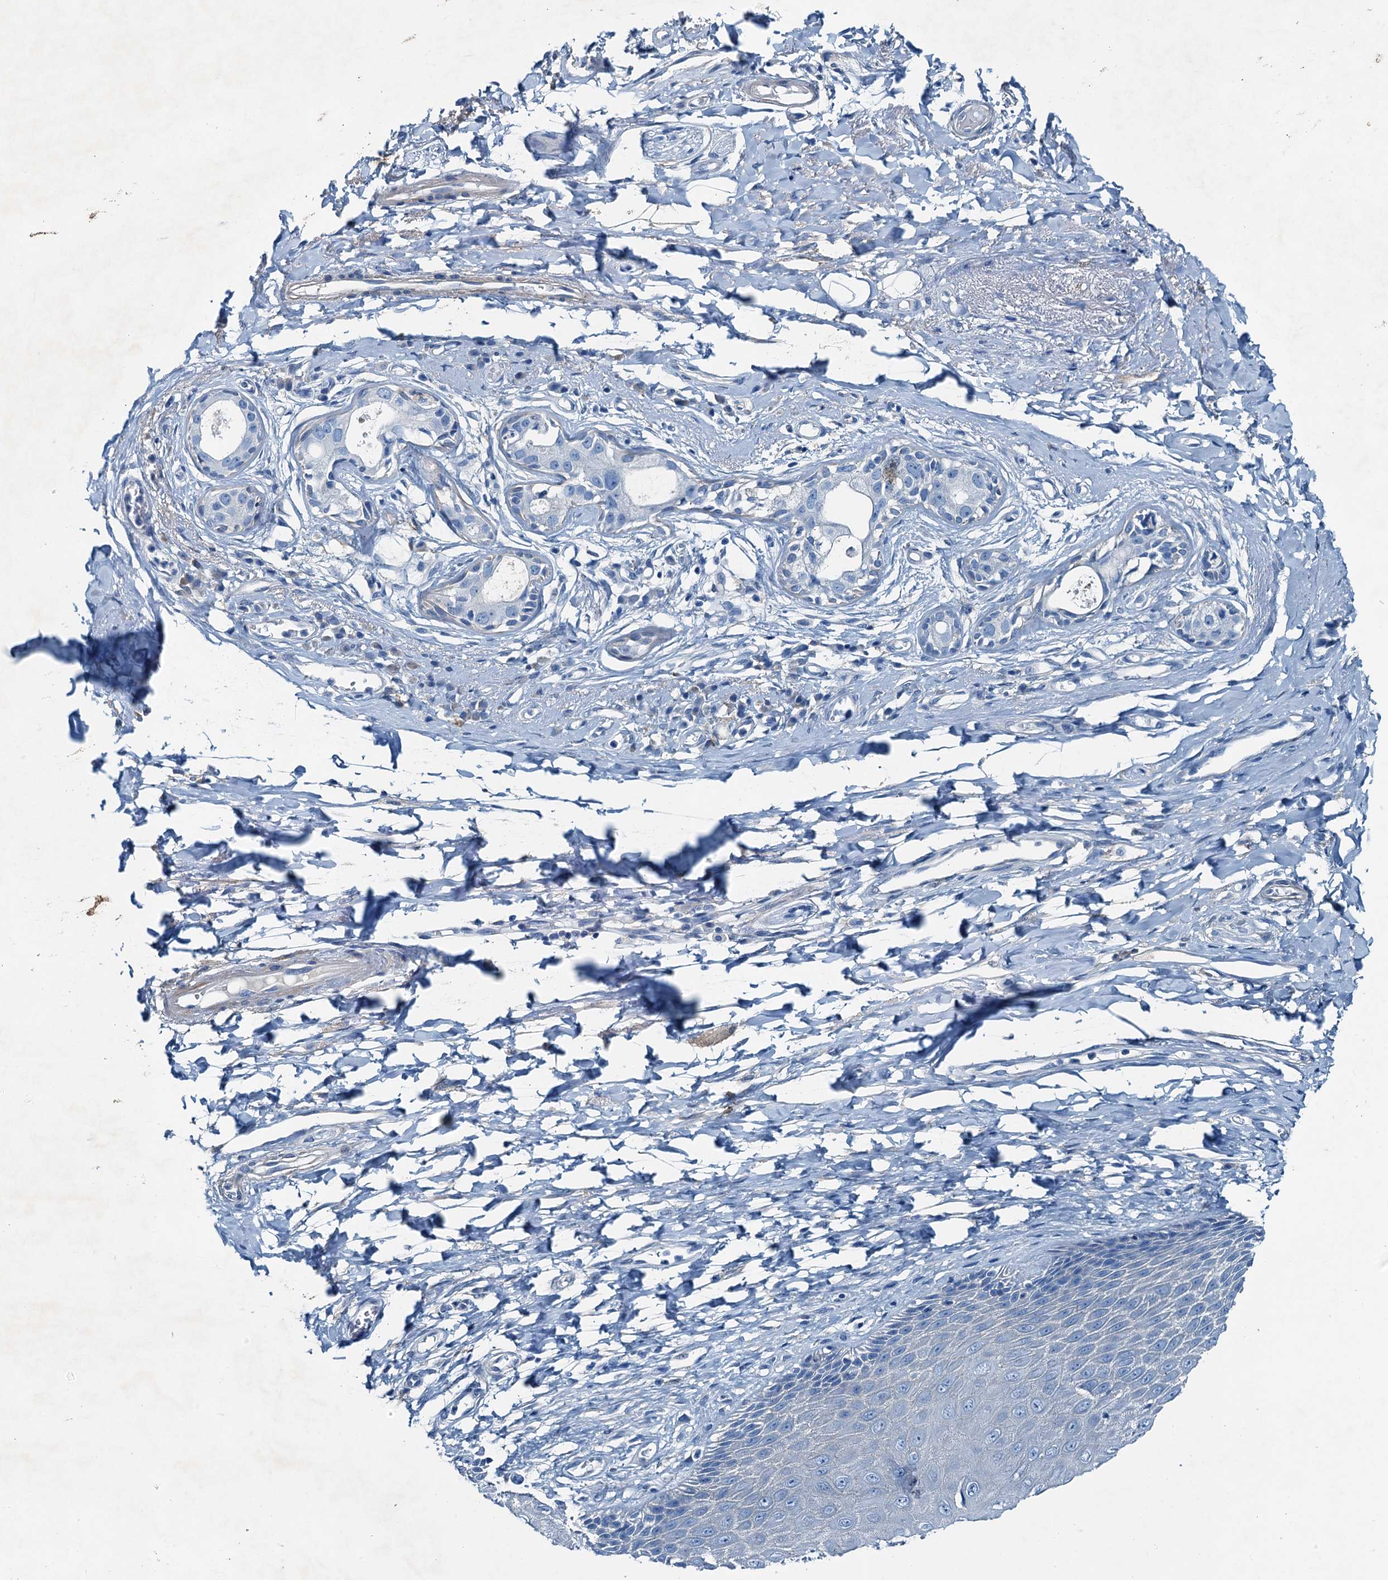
{"staining": {"intensity": "negative", "quantity": "none", "location": "none"}, "tissue": "skin", "cell_type": "Epidermal cells", "image_type": "normal", "snomed": [{"axis": "morphology", "description": "Normal tissue, NOS"}, {"axis": "topography", "description": "Anal"}], "caption": "IHC histopathology image of normal skin: skin stained with DAB shows no significant protein expression in epidermal cells.", "gene": "RAB3IL1", "patient": {"sex": "male", "age": 78}}